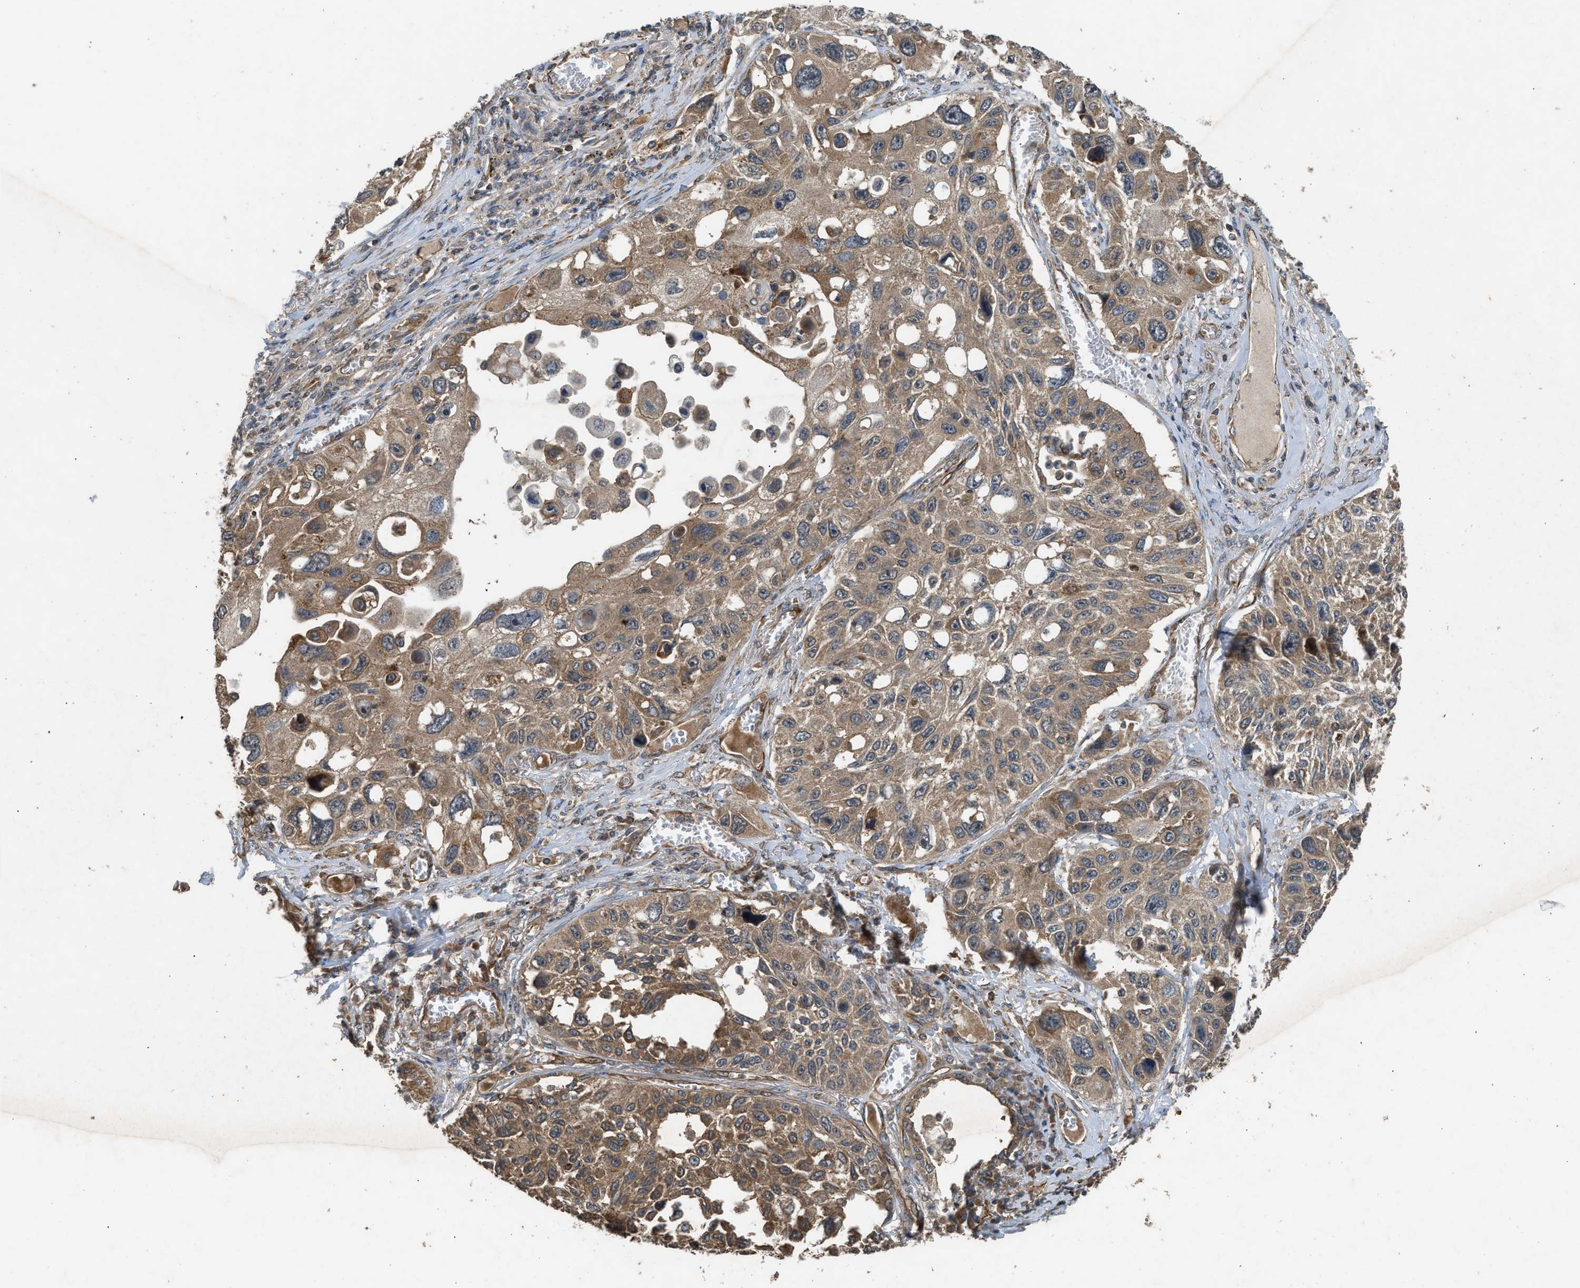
{"staining": {"intensity": "moderate", "quantity": ">75%", "location": "cytoplasmic/membranous"}, "tissue": "lung cancer", "cell_type": "Tumor cells", "image_type": "cancer", "snomed": [{"axis": "morphology", "description": "Squamous cell carcinoma, NOS"}, {"axis": "topography", "description": "Lung"}], "caption": "This photomicrograph reveals immunohistochemistry (IHC) staining of human squamous cell carcinoma (lung), with medium moderate cytoplasmic/membranous positivity in approximately >75% of tumor cells.", "gene": "HIP1R", "patient": {"sex": "male", "age": 71}}